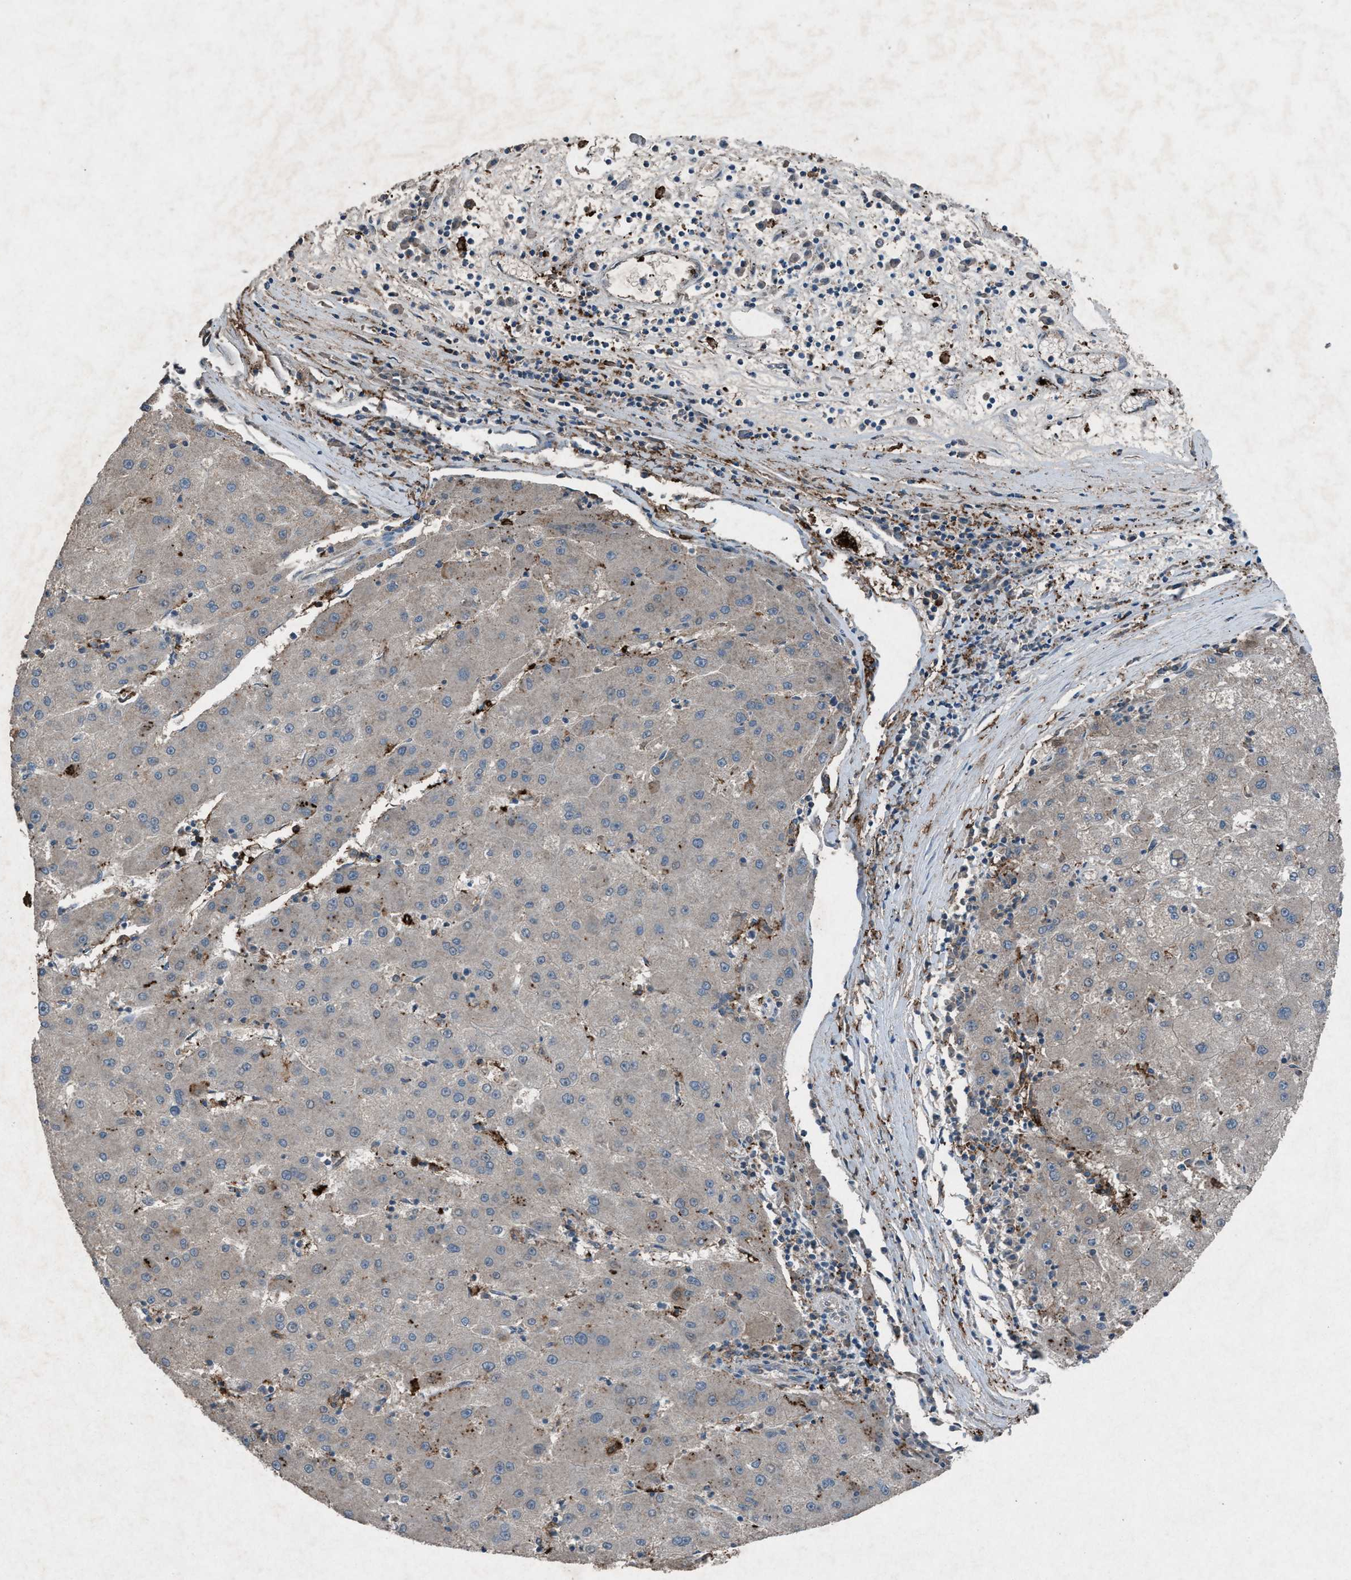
{"staining": {"intensity": "weak", "quantity": "25%-75%", "location": "cytoplasmic/membranous"}, "tissue": "liver cancer", "cell_type": "Tumor cells", "image_type": "cancer", "snomed": [{"axis": "morphology", "description": "Carcinoma, Hepatocellular, NOS"}, {"axis": "topography", "description": "Liver"}], "caption": "Immunohistochemical staining of human liver cancer reveals low levels of weak cytoplasmic/membranous protein positivity in approximately 25%-75% of tumor cells.", "gene": "FCER1G", "patient": {"sex": "male", "age": 72}}